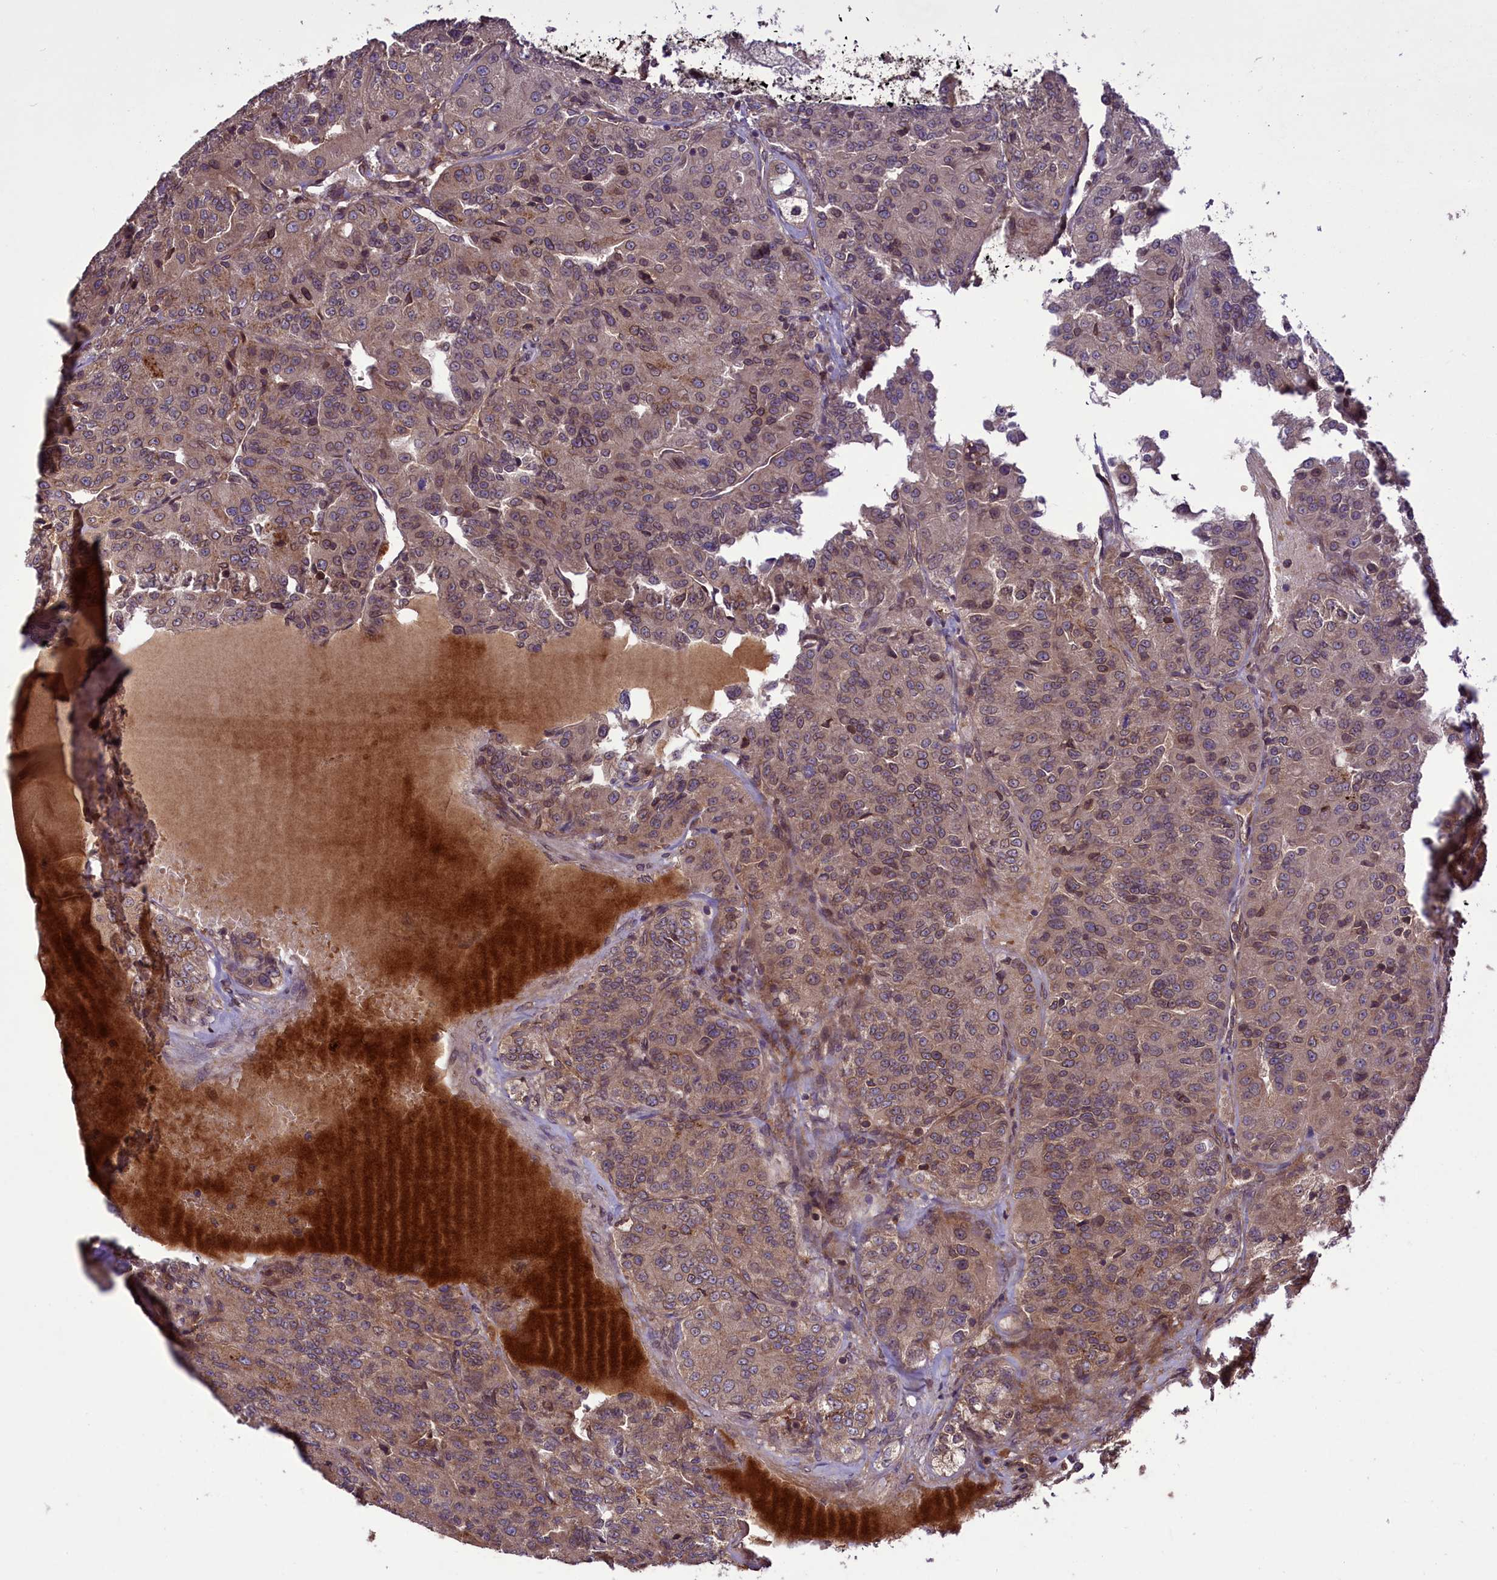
{"staining": {"intensity": "weak", "quantity": ">75%", "location": "cytoplasmic/membranous,nuclear"}, "tissue": "renal cancer", "cell_type": "Tumor cells", "image_type": "cancer", "snomed": [{"axis": "morphology", "description": "Adenocarcinoma, NOS"}, {"axis": "topography", "description": "Kidney"}], "caption": "IHC of adenocarcinoma (renal) shows low levels of weak cytoplasmic/membranous and nuclear expression in approximately >75% of tumor cells.", "gene": "CCDC125", "patient": {"sex": "female", "age": 63}}